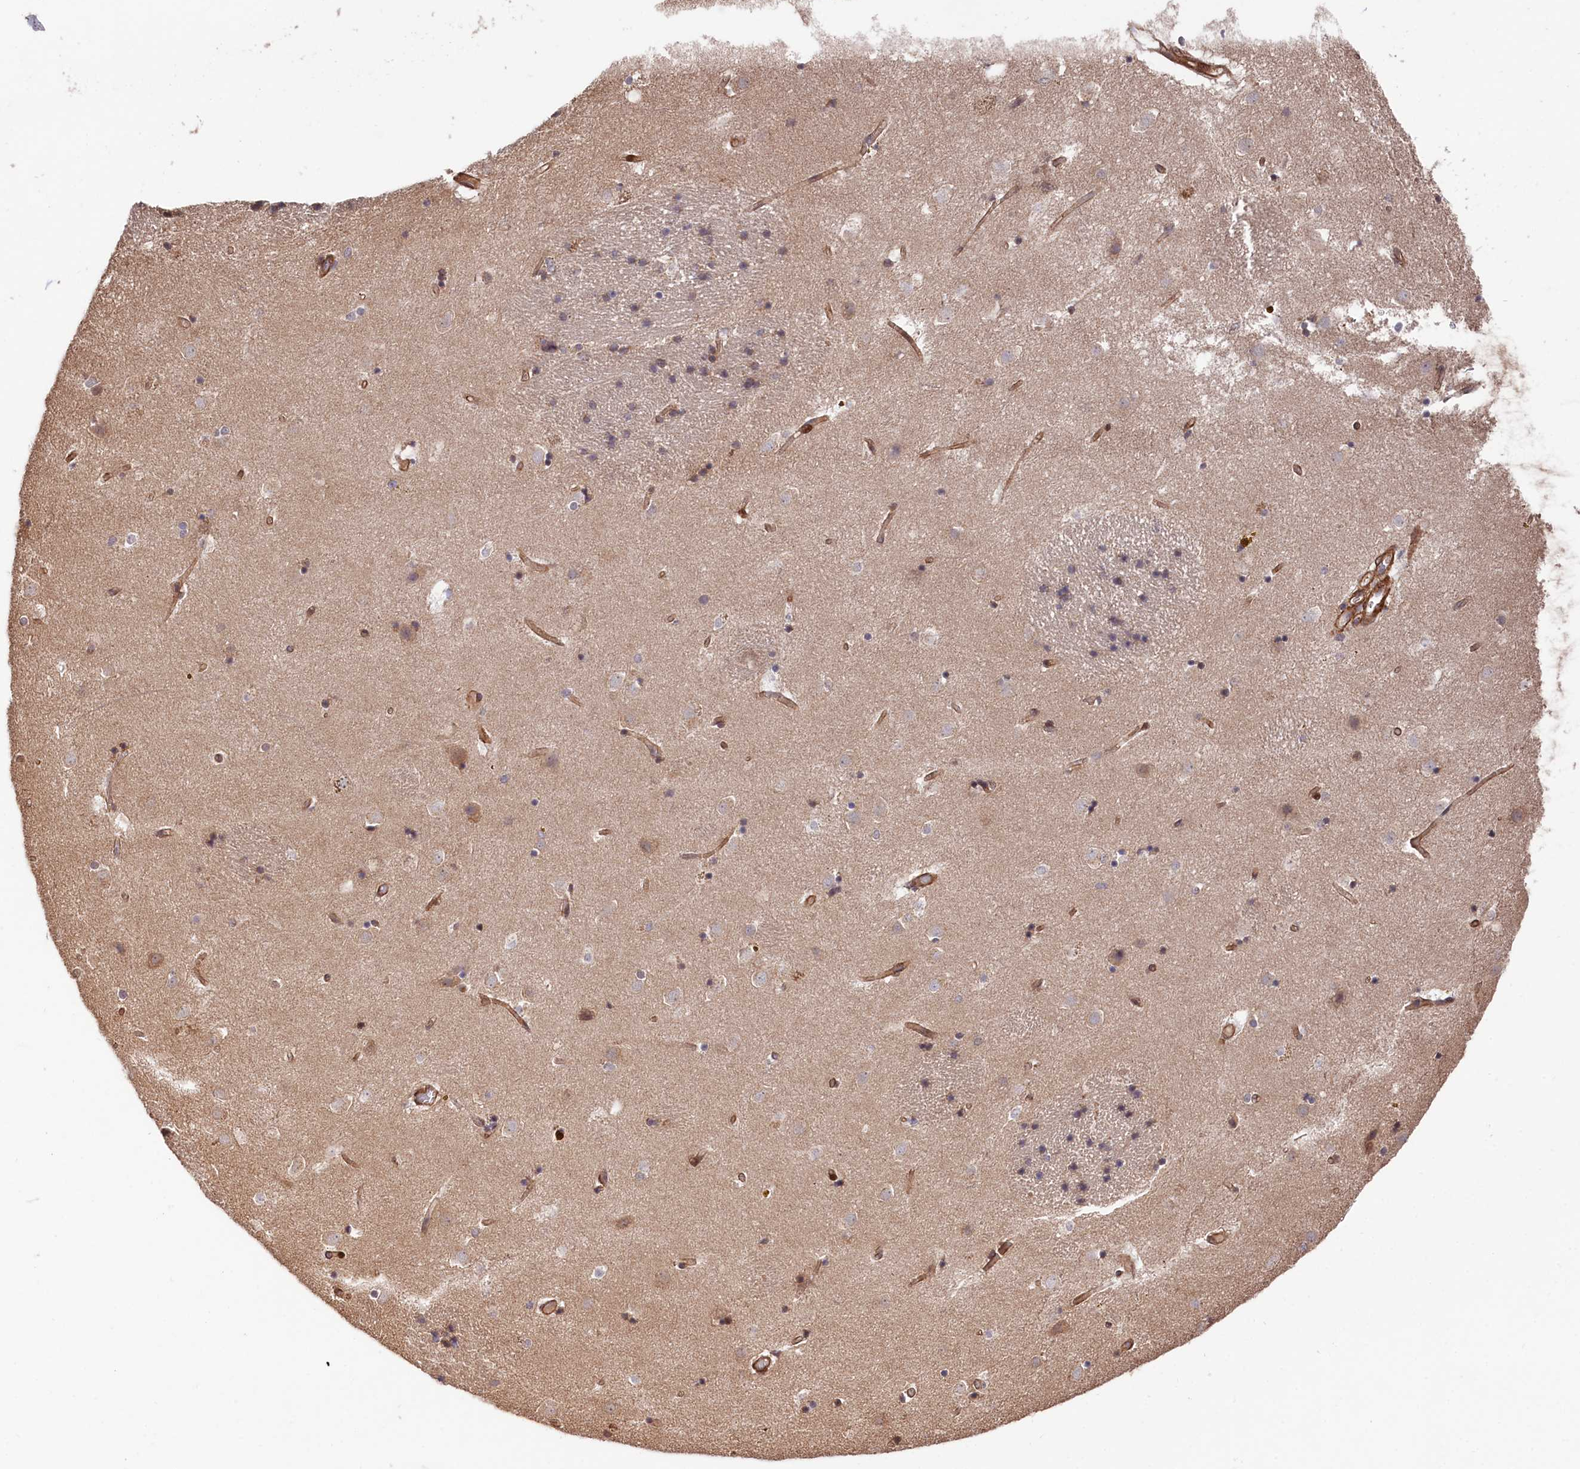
{"staining": {"intensity": "moderate", "quantity": "<25%", "location": "cytoplasmic/membranous"}, "tissue": "caudate", "cell_type": "Glial cells", "image_type": "normal", "snomed": [{"axis": "morphology", "description": "Normal tissue, NOS"}, {"axis": "topography", "description": "Lateral ventricle wall"}], "caption": "DAB immunohistochemical staining of normal human caudate reveals moderate cytoplasmic/membranous protein positivity in about <25% of glial cells. (IHC, brightfield microscopy, high magnification).", "gene": "TNKS1BP1", "patient": {"sex": "male", "age": 70}}